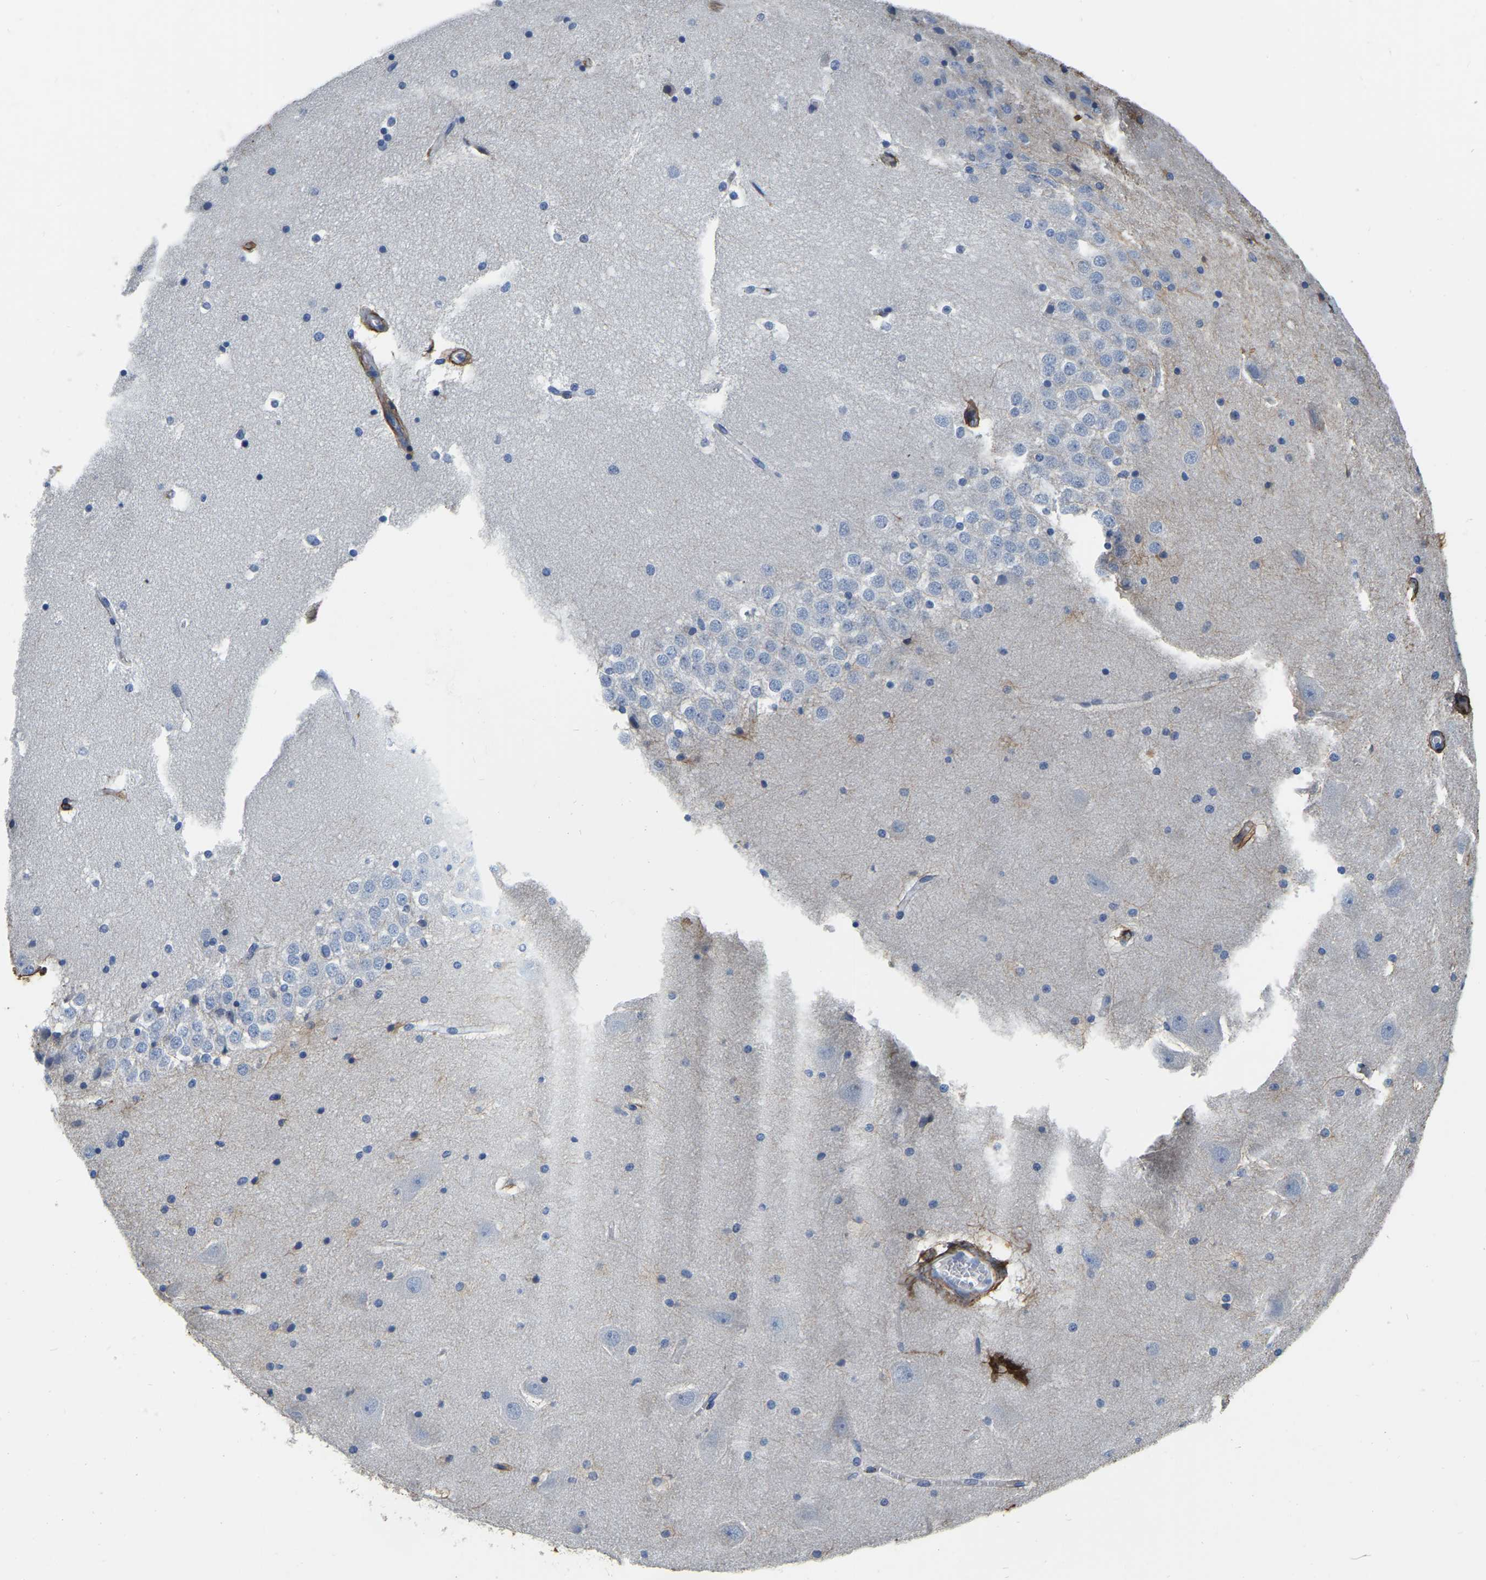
{"staining": {"intensity": "negative", "quantity": "none", "location": "none"}, "tissue": "hippocampus", "cell_type": "Glial cells", "image_type": "normal", "snomed": [{"axis": "morphology", "description": "Normal tissue, NOS"}, {"axis": "topography", "description": "Hippocampus"}], "caption": "Micrograph shows no significant protein positivity in glial cells of benign hippocampus.", "gene": "COL6A1", "patient": {"sex": "male", "age": 45}}